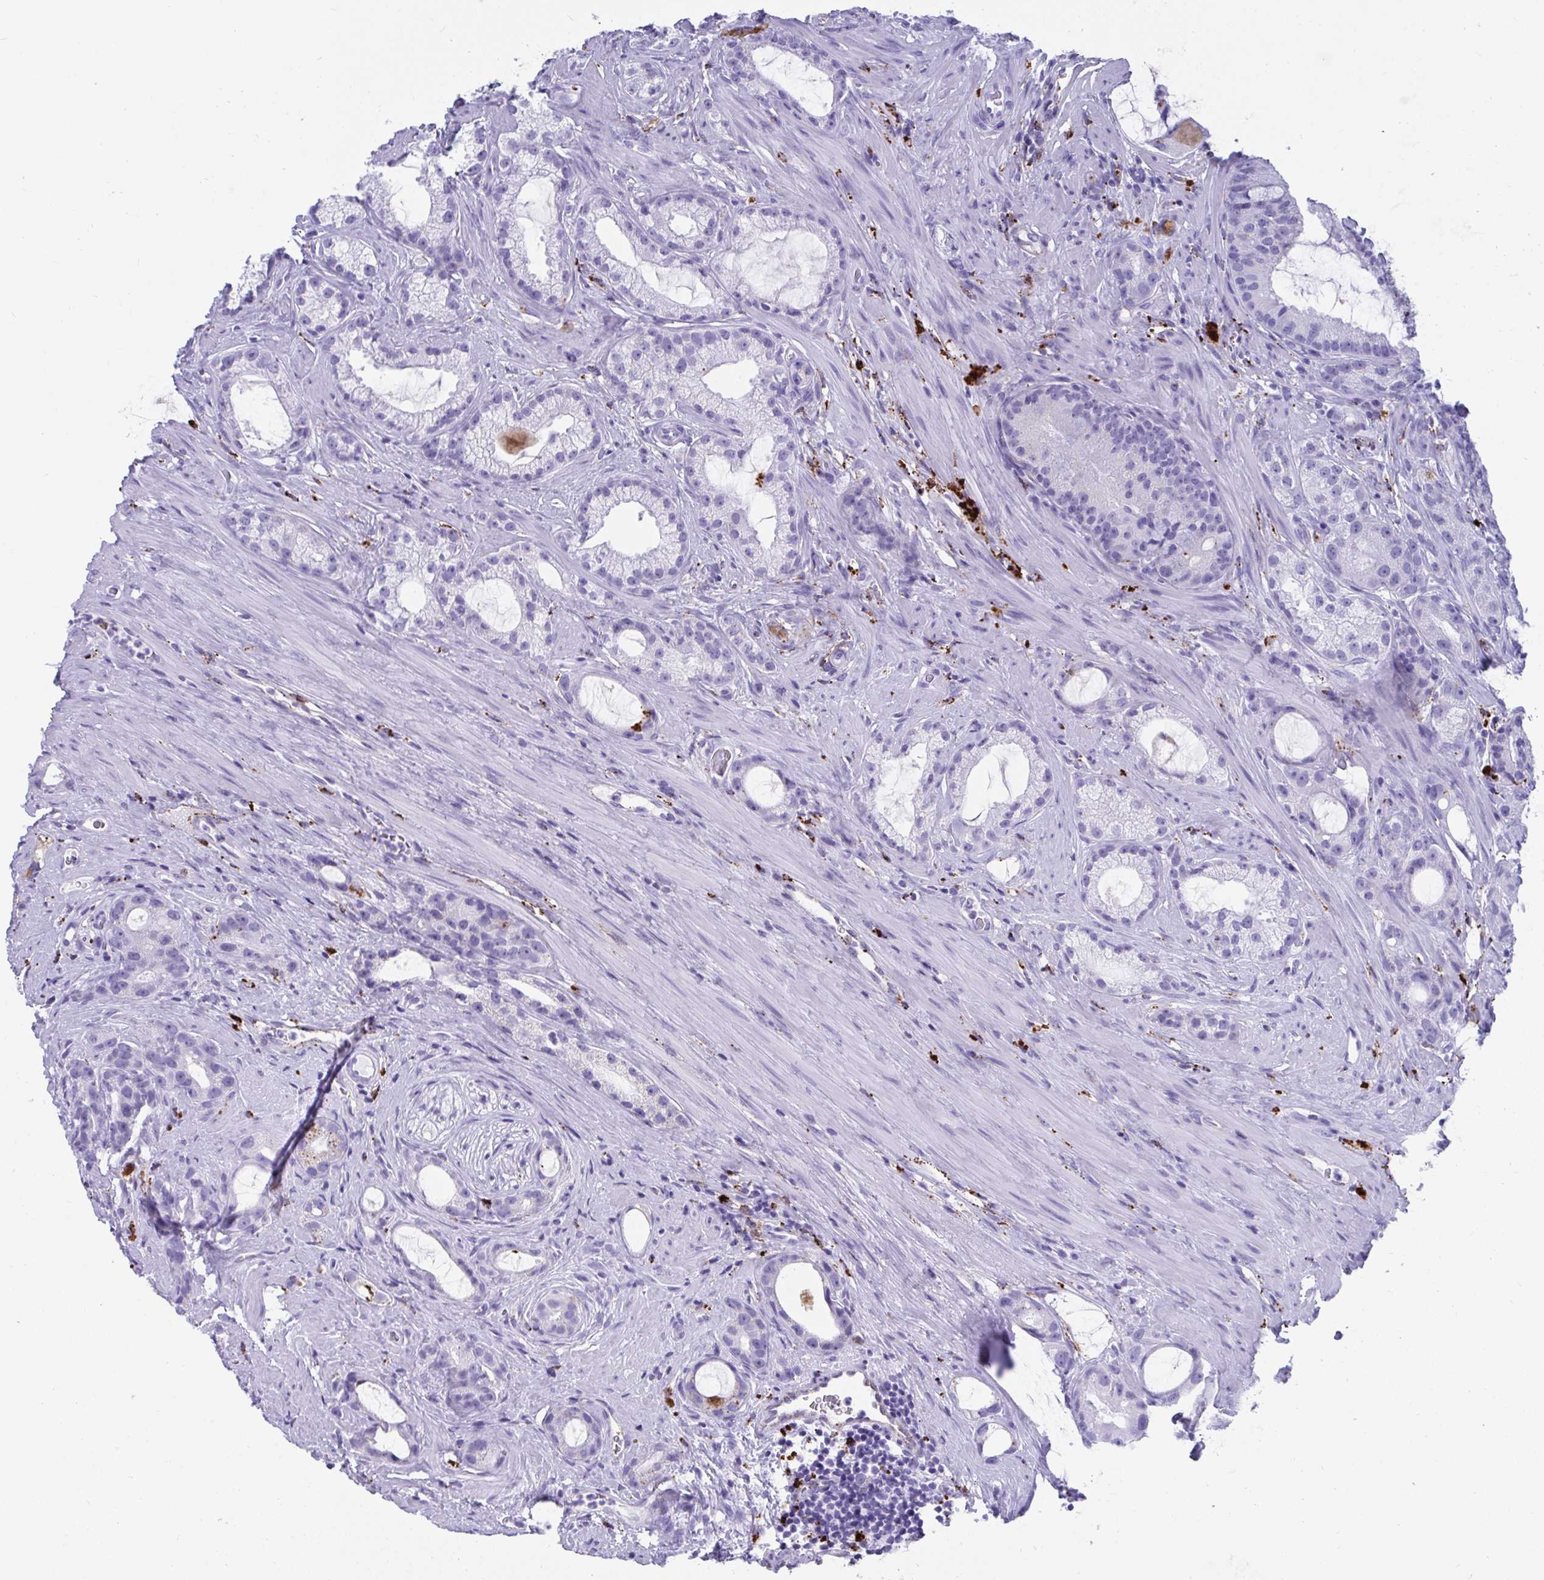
{"staining": {"intensity": "negative", "quantity": "none", "location": "none"}, "tissue": "prostate cancer", "cell_type": "Tumor cells", "image_type": "cancer", "snomed": [{"axis": "morphology", "description": "Adenocarcinoma, High grade"}, {"axis": "topography", "description": "Prostate"}], "caption": "This is an immunohistochemistry image of human high-grade adenocarcinoma (prostate). There is no positivity in tumor cells.", "gene": "CPVL", "patient": {"sex": "male", "age": 65}}